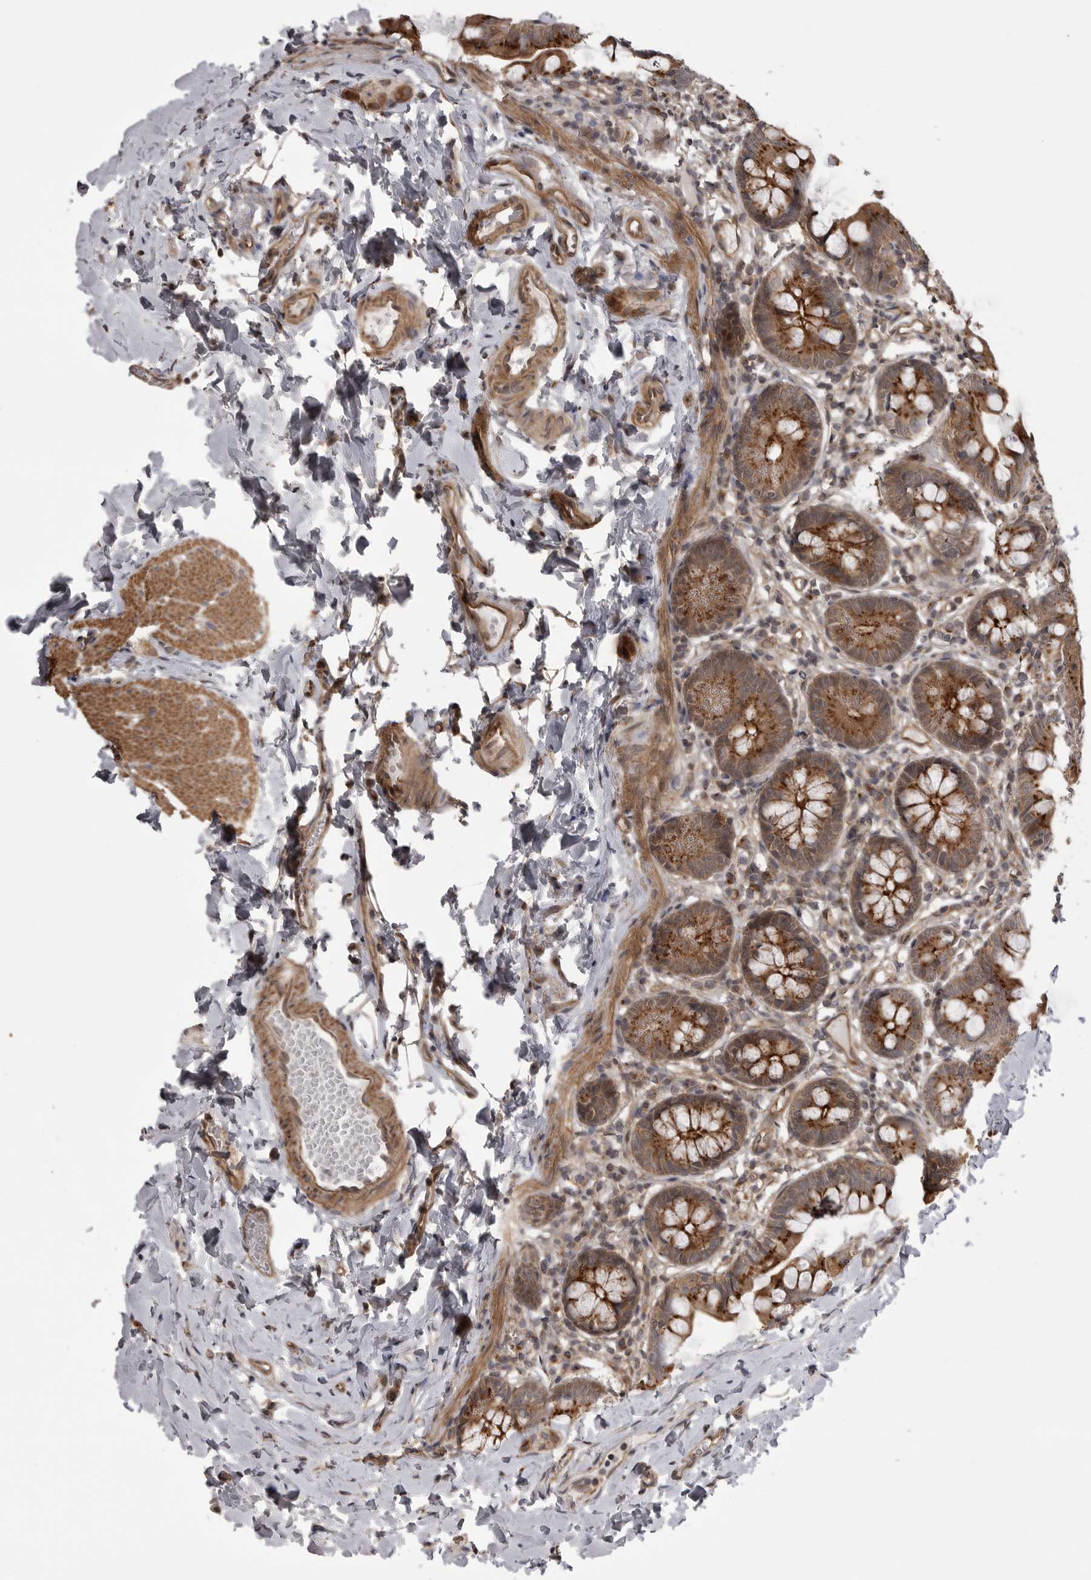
{"staining": {"intensity": "moderate", "quantity": ">75%", "location": "cytoplasmic/membranous"}, "tissue": "small intestine", "cell_type": "Glandular cells", "image_type": "normal", "snomed": [{"axis": "morphology", "description": "Normal tissue, NOS"}, {"axis": "topography", "description": "Small intestine"}], "caption": "High-magnification brightfield microscopy of benign small intestine stained with DAB (brown) and counterstained with hematoxylin (blue). glandular cells exhibit moderate cytoplasmic/membranous expression is seen in approximately>75% of cells.", "gene": "PDCL", "patient": {"sex": "male", "age": 7}}